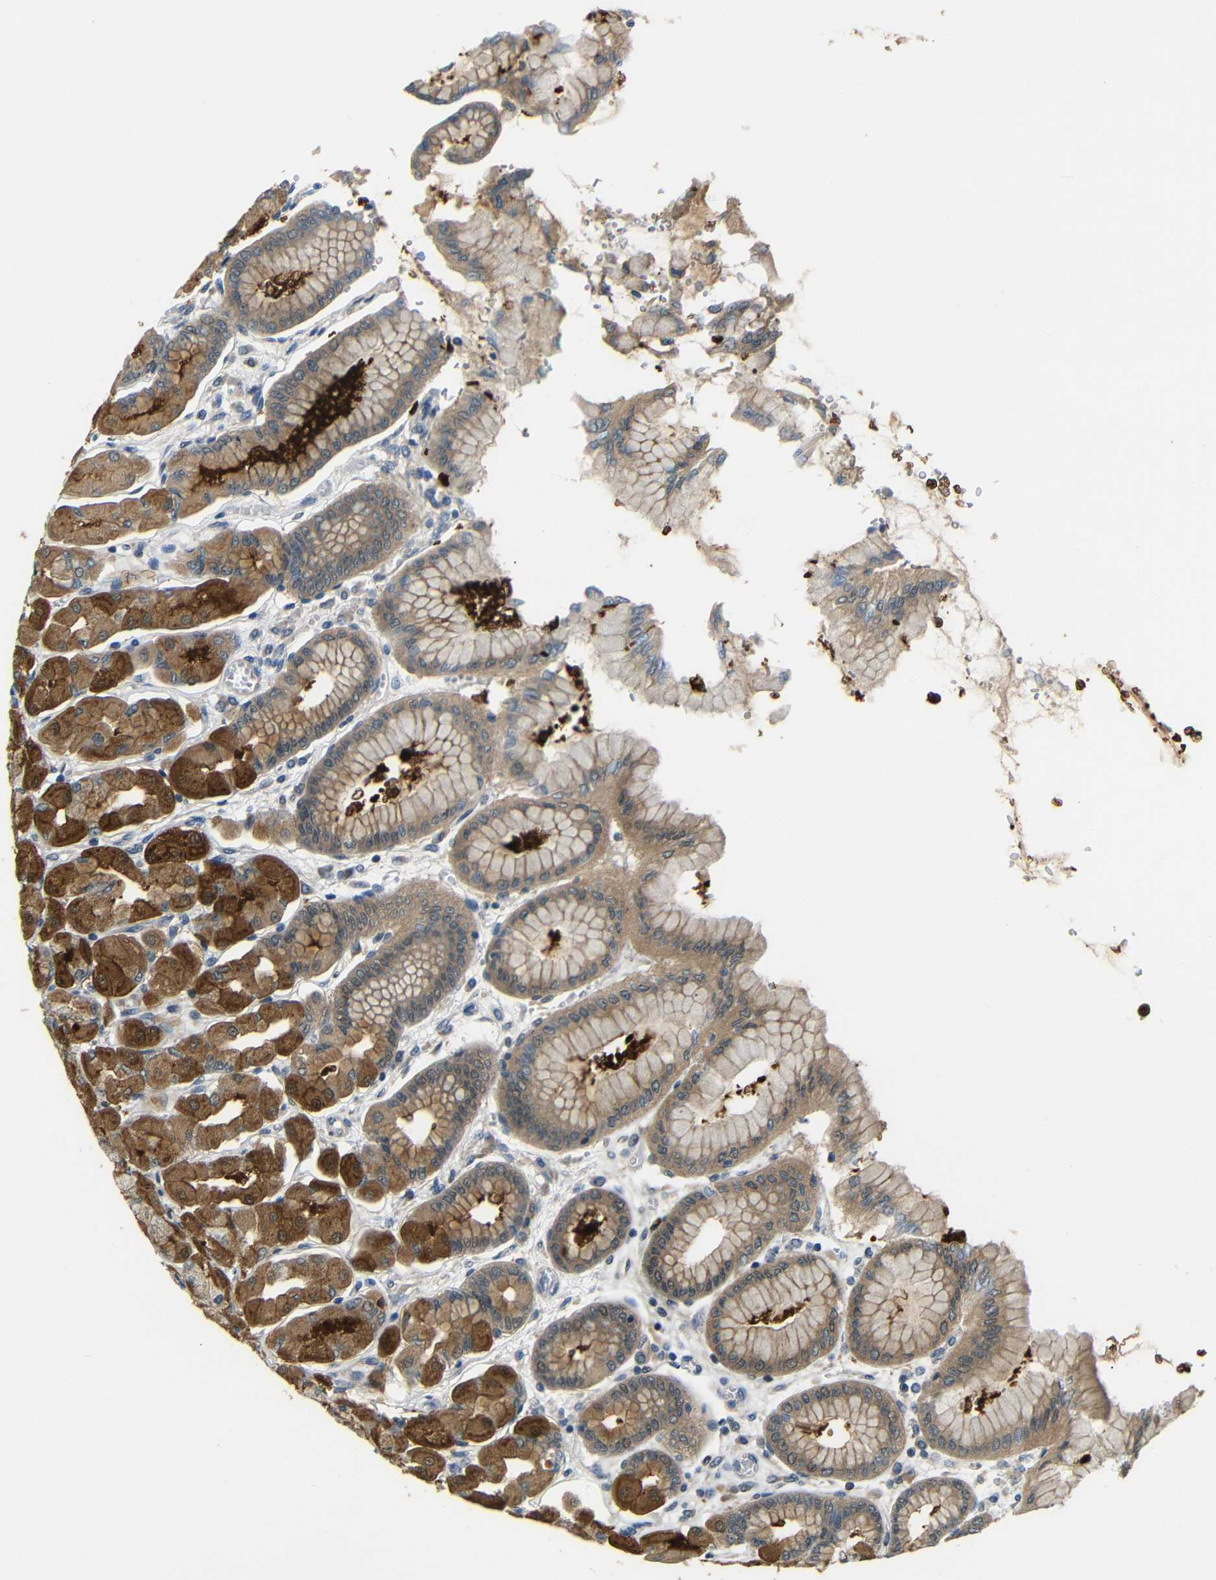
{"staining": {"intensity": "strong", "quantity": ">75%", "location": "cytoplasmic/membranous"}, "tissue": "stomach", "cell_type": "Glandular cells", "image_type": "normal", "snomed": [{"axis": "morphology", "description": "Normal tissue, NOS"}, {"axis": "topography", "description": "Stomach, upper"}], "caption": "High-magnification brightfield microscopy of benign stomach stained with DAB (brown) and counterstained with hematoxylin (blue). glandular cells exhibit strong cytoplasmic/membranous expression is present in about>75% of cells.", "gene": "SYDE1", "patient": {"sex": "female", "age": 56}}